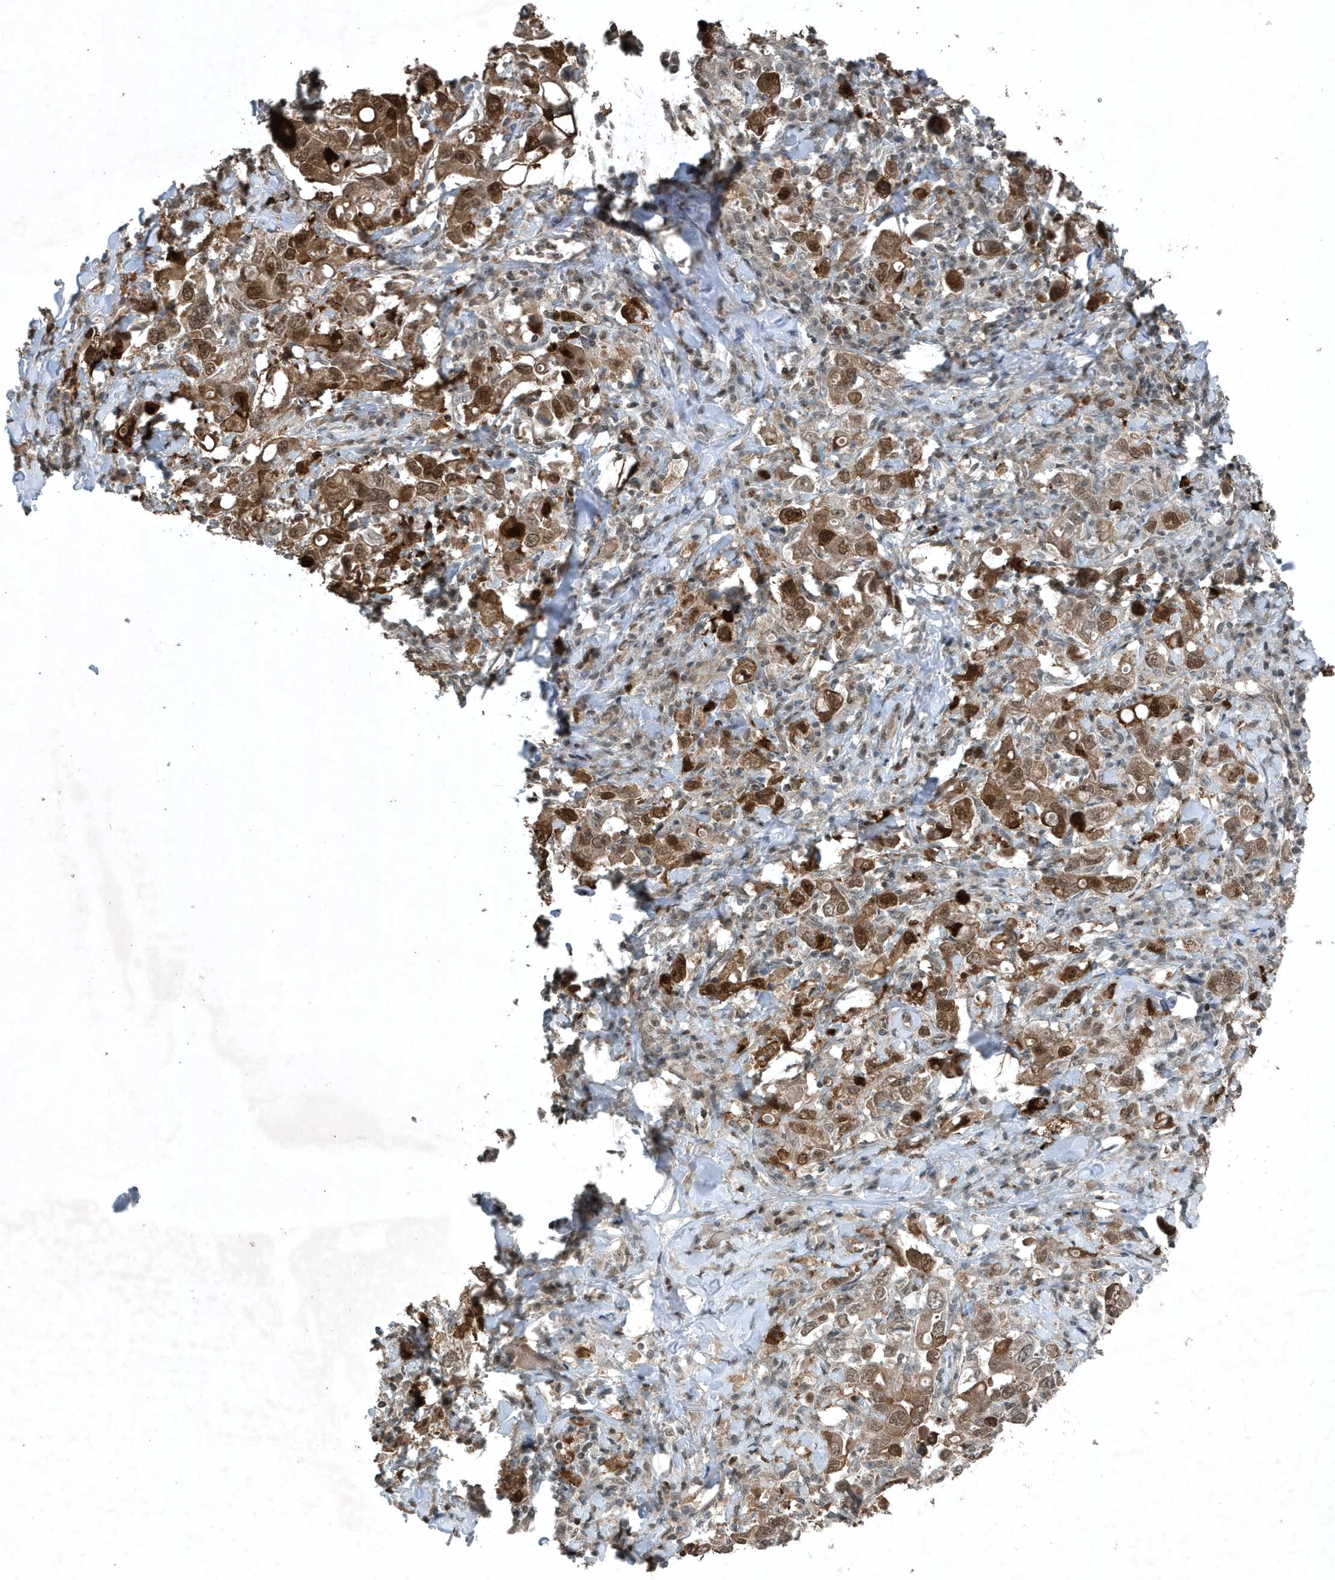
{"staining": {"intensity": "strong", "quantity": ">75%", "location": "cytoplasmic/membranous,nuclear"}, "tissue": "stomach cancer", "cell_type": "Tumor cells", "image_type": "cancer", "snomed": [{"axis": "morphology", "description": "Adenocarcinoma, NOS"}, {"axis": "topography", "description": "Stomach, upper"}], "caption": "Tumor cells show high levels of strong cytoplasmic/membranous and nuclear expression in approximately >75% of cells in stomach adenocarcinoma.", "gene": "HSPA1A", "patient": {"sex": "male", "age": 62}}